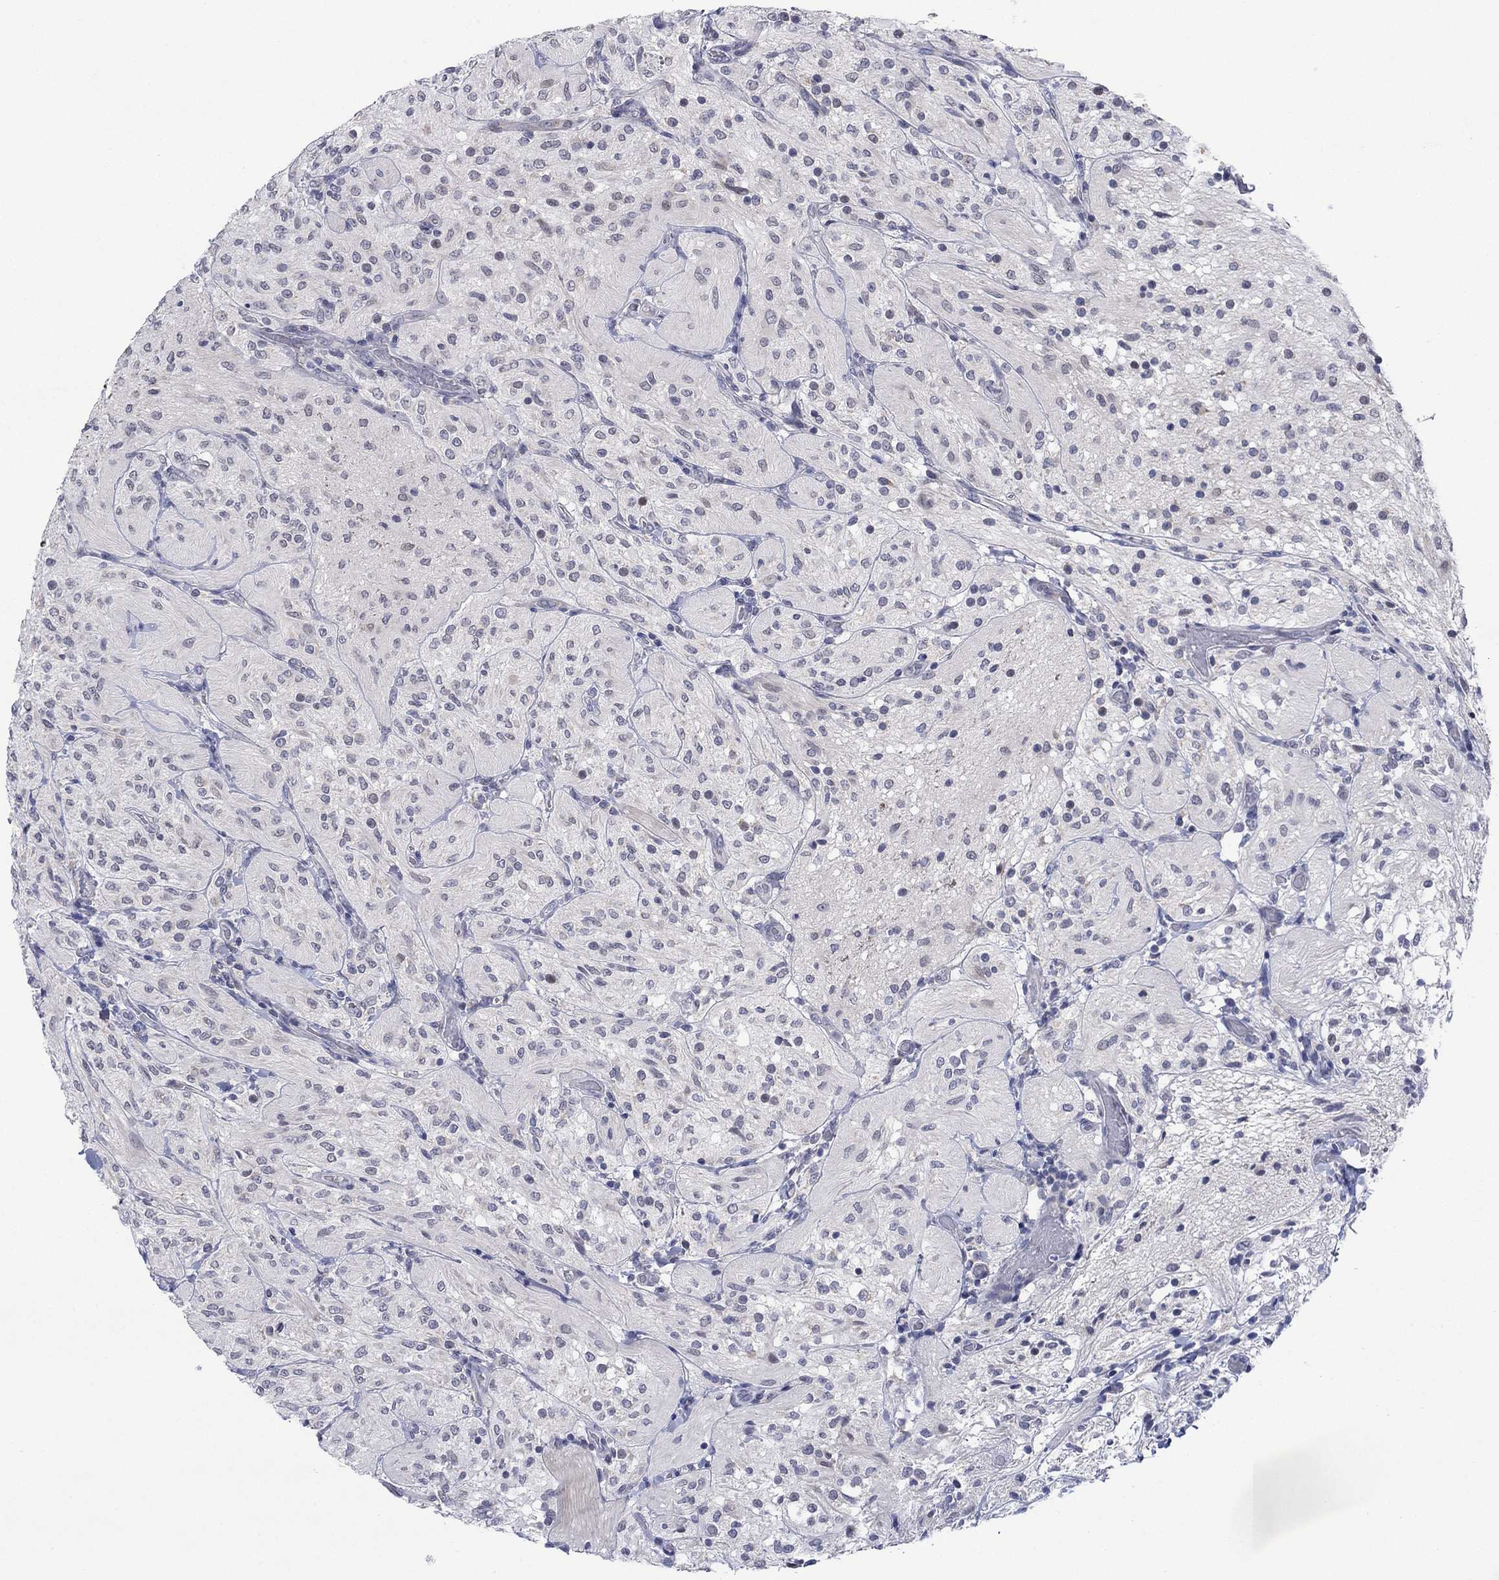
{"staining": {"intensity": "negative", "quantity": "none", "location": "none"}, "tissue": "glioma", "cell_type": "Tumor cells", "image_type": "cancer", "snomed": [{"axis": "morphology", "description": "Glioma, malignant, Low grade"}, {"axis": "topography", "description": "Brain"}], "caption": "Glioma stained for a protein using IHC exhibits no positivity tumor cells.", "gene": "SDC1", "patient": {"sex": "male", "age": 3}}